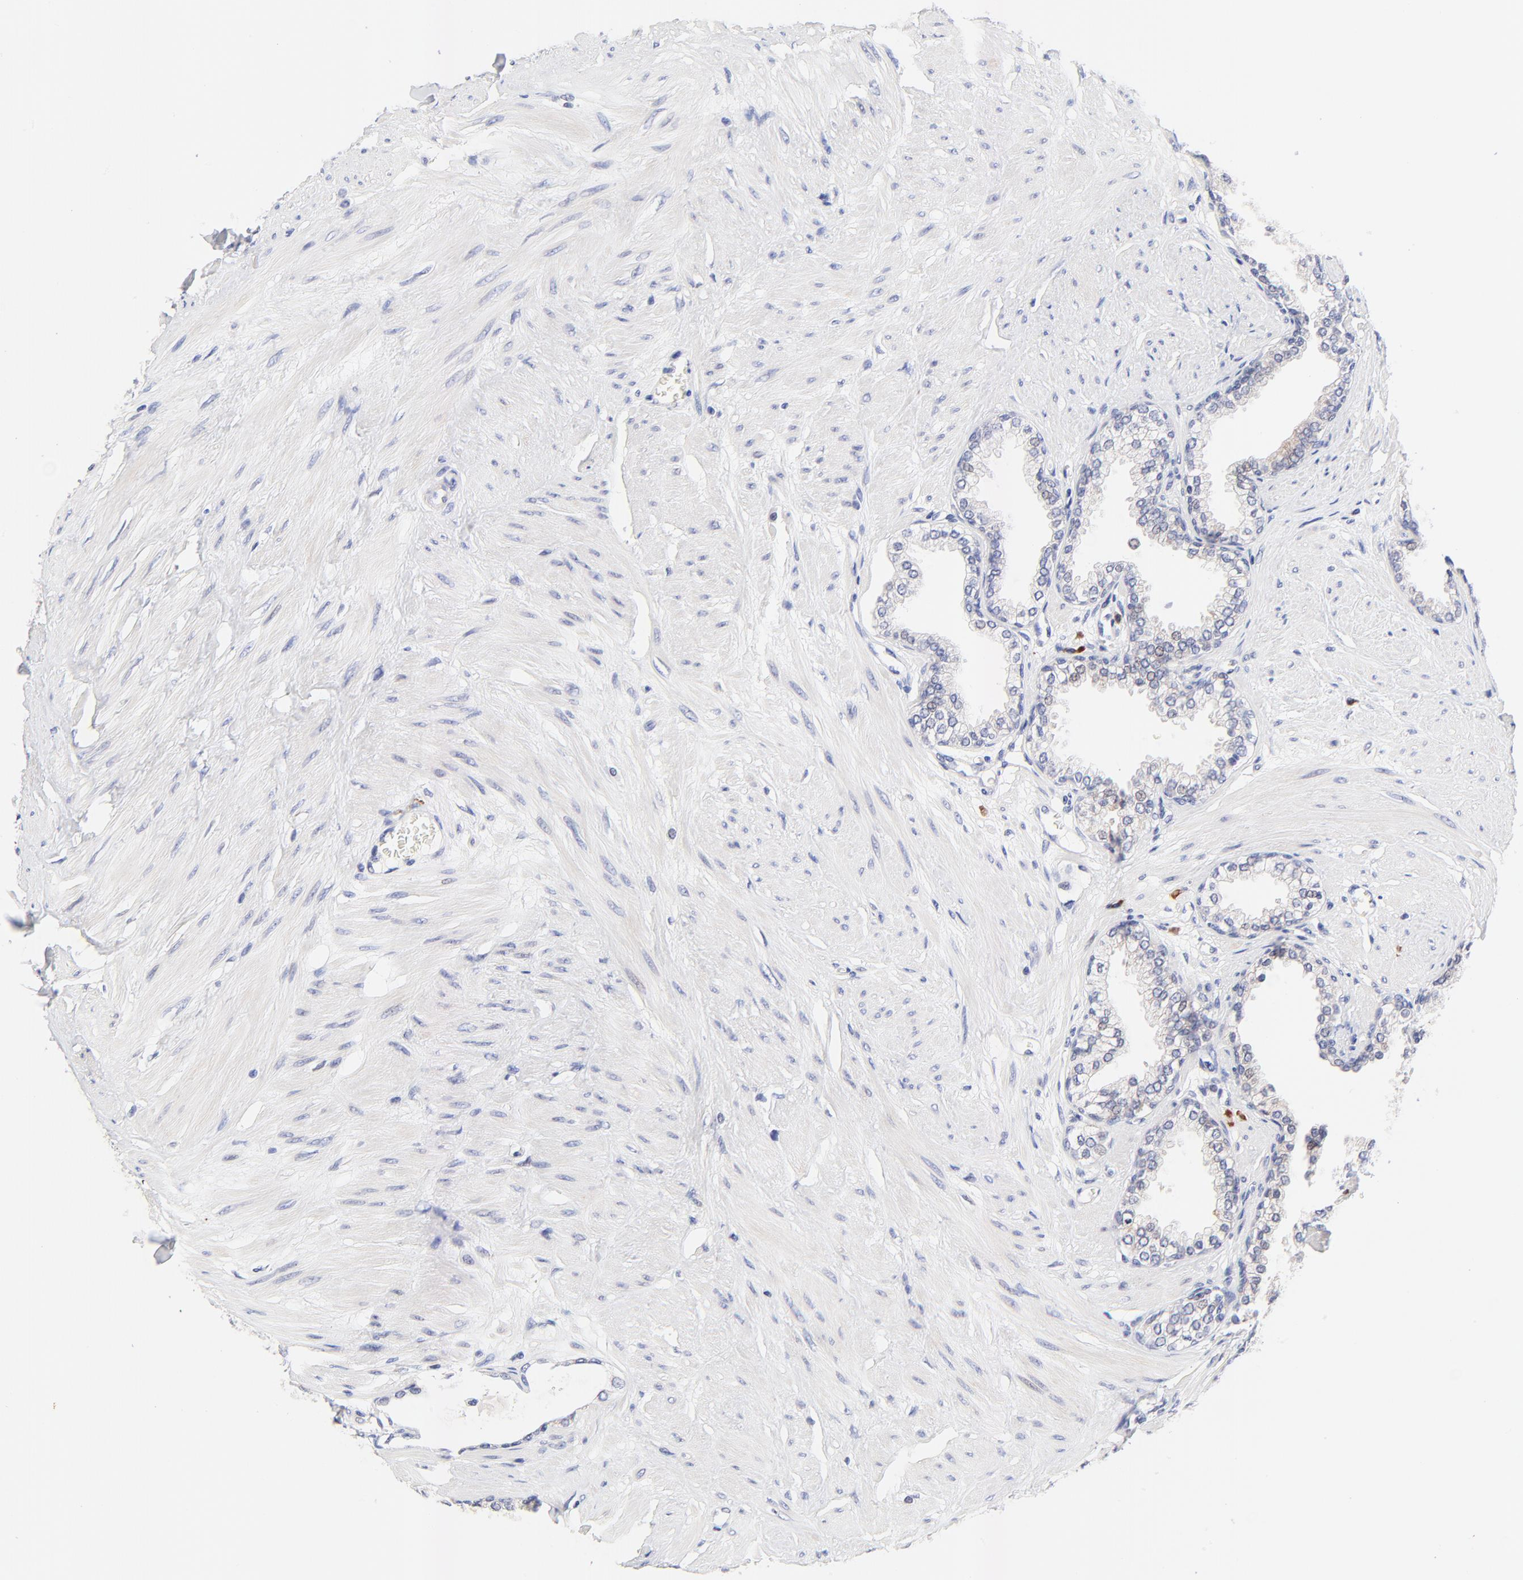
{"staining": {"intensity": "negative", "quantity": "none", "location": "none"}, "tissue": "prostate", "cell_type": "Glandular cells", "image_type": "normal", "snomed": [{"axis": "morphology", "description": "Normal tissue, NOS"}, {"axis": "topography", "description": "Prostate"}], "caption": "A histopathology image of prostate stained for a protein reveals no brown staining in glandular cells. The staining was performed using DAB (3,3'-diaminobenzidine) to visualize the protein expression in brown, while the nuclei were stained in blue with hematoxylin (Magnification: 20x).", "gene": "AFF2", "patient": {"sex": "male", "age": 64}}